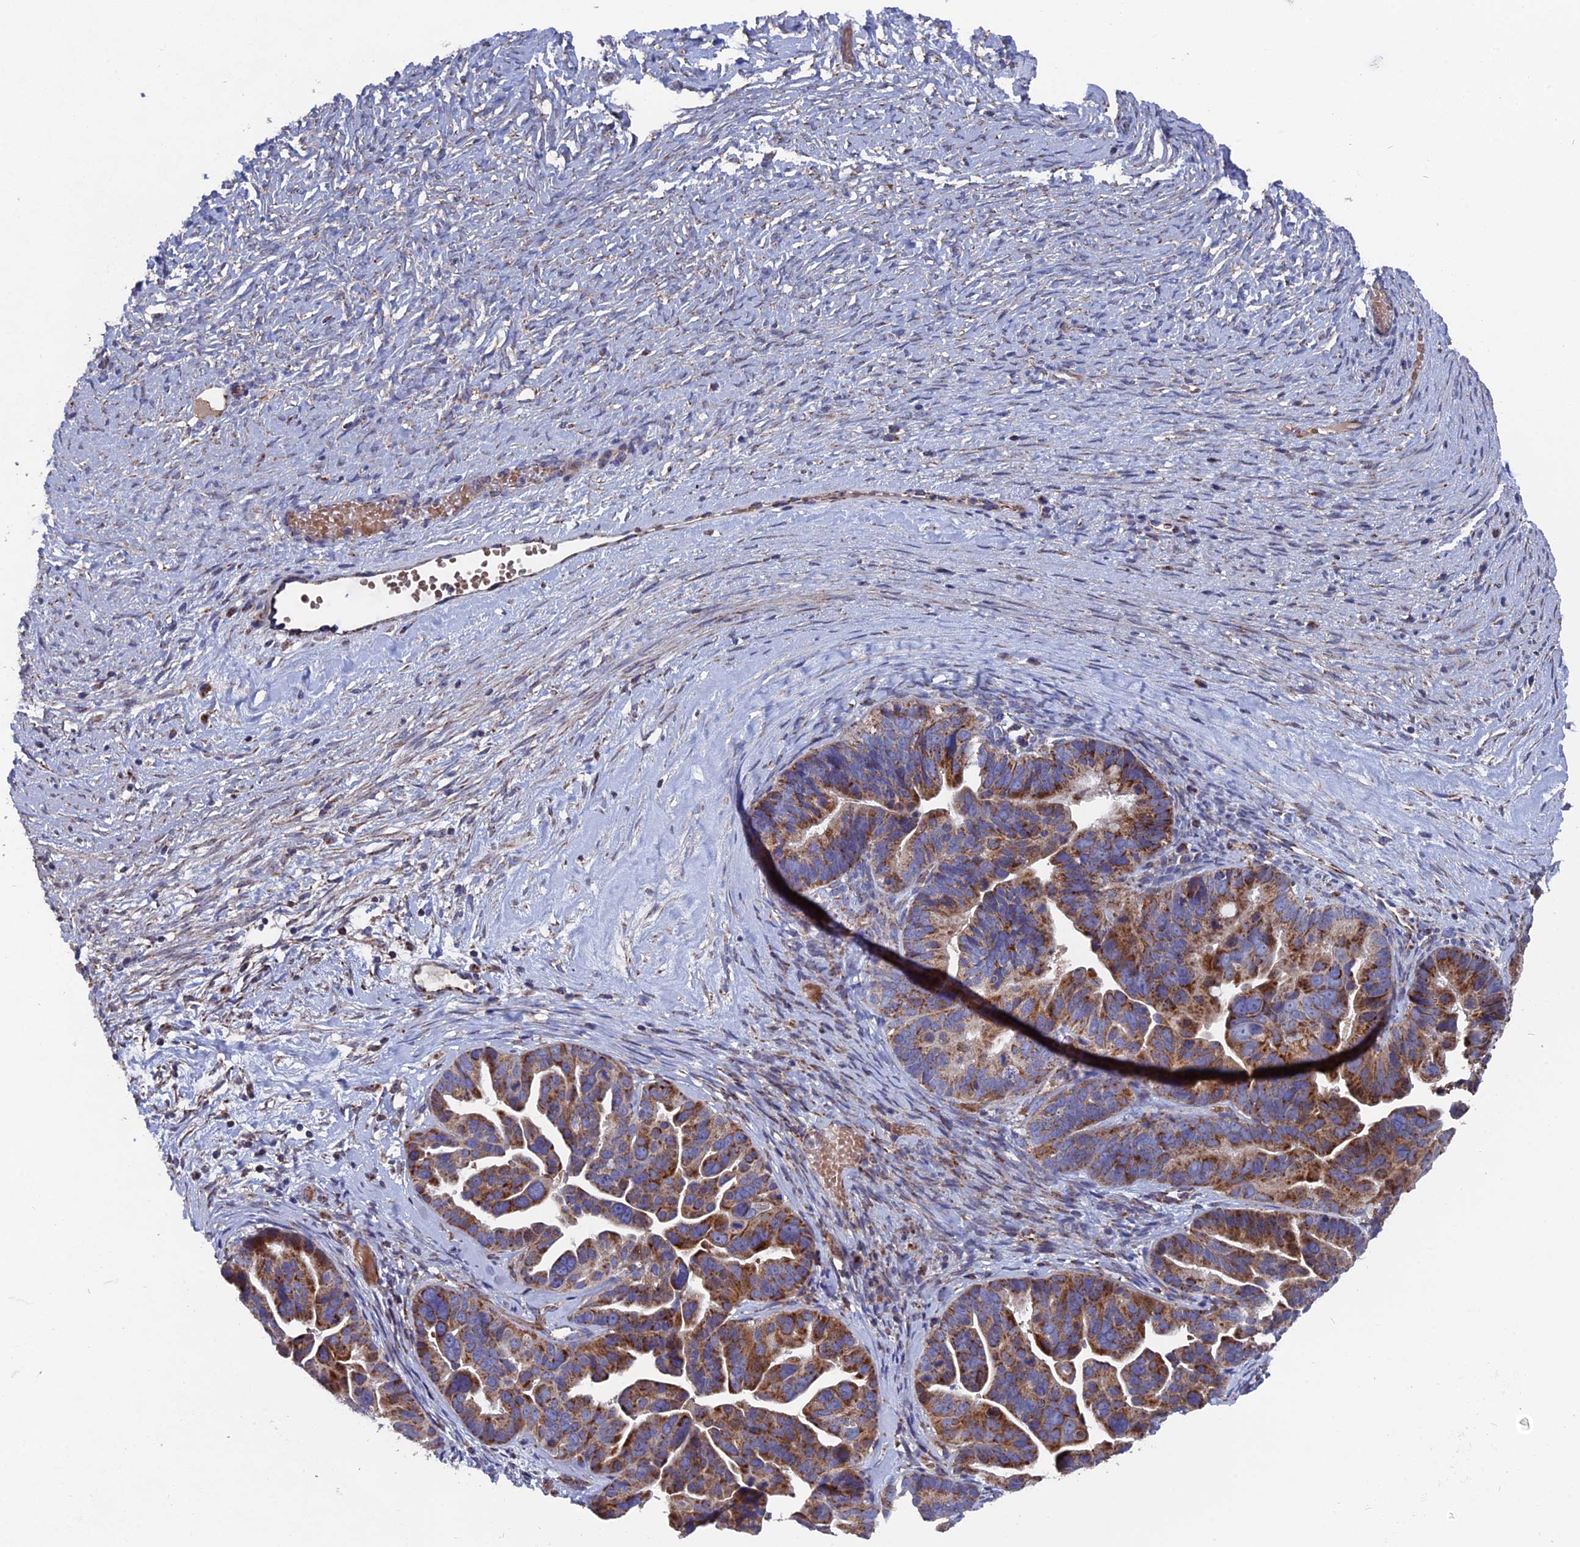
{"staining": {"intensity": "moderate", "quantity": ">75%", "location": "cytoplasmic/membranous"}, "tissue": "ovarian cancer", "cell_type": "Tumor cells", "image_type": "cancer", "snomed": [{"axis": "morphology", "description": "Cystadenocarcinoma, serous, NOS"}, {"axis": "topography", "description": "Ovary"}], "caption": "Ovarian serous cystadenocarcinoma tissue shows moderate cytoplasmic/membranous staining in approximately >75% of tumor cells (DAB IHC, brown staining for protein, blue staining for nuclei).", "gene": "TGFA", "patient": {"sex": "female", "age": 56}}